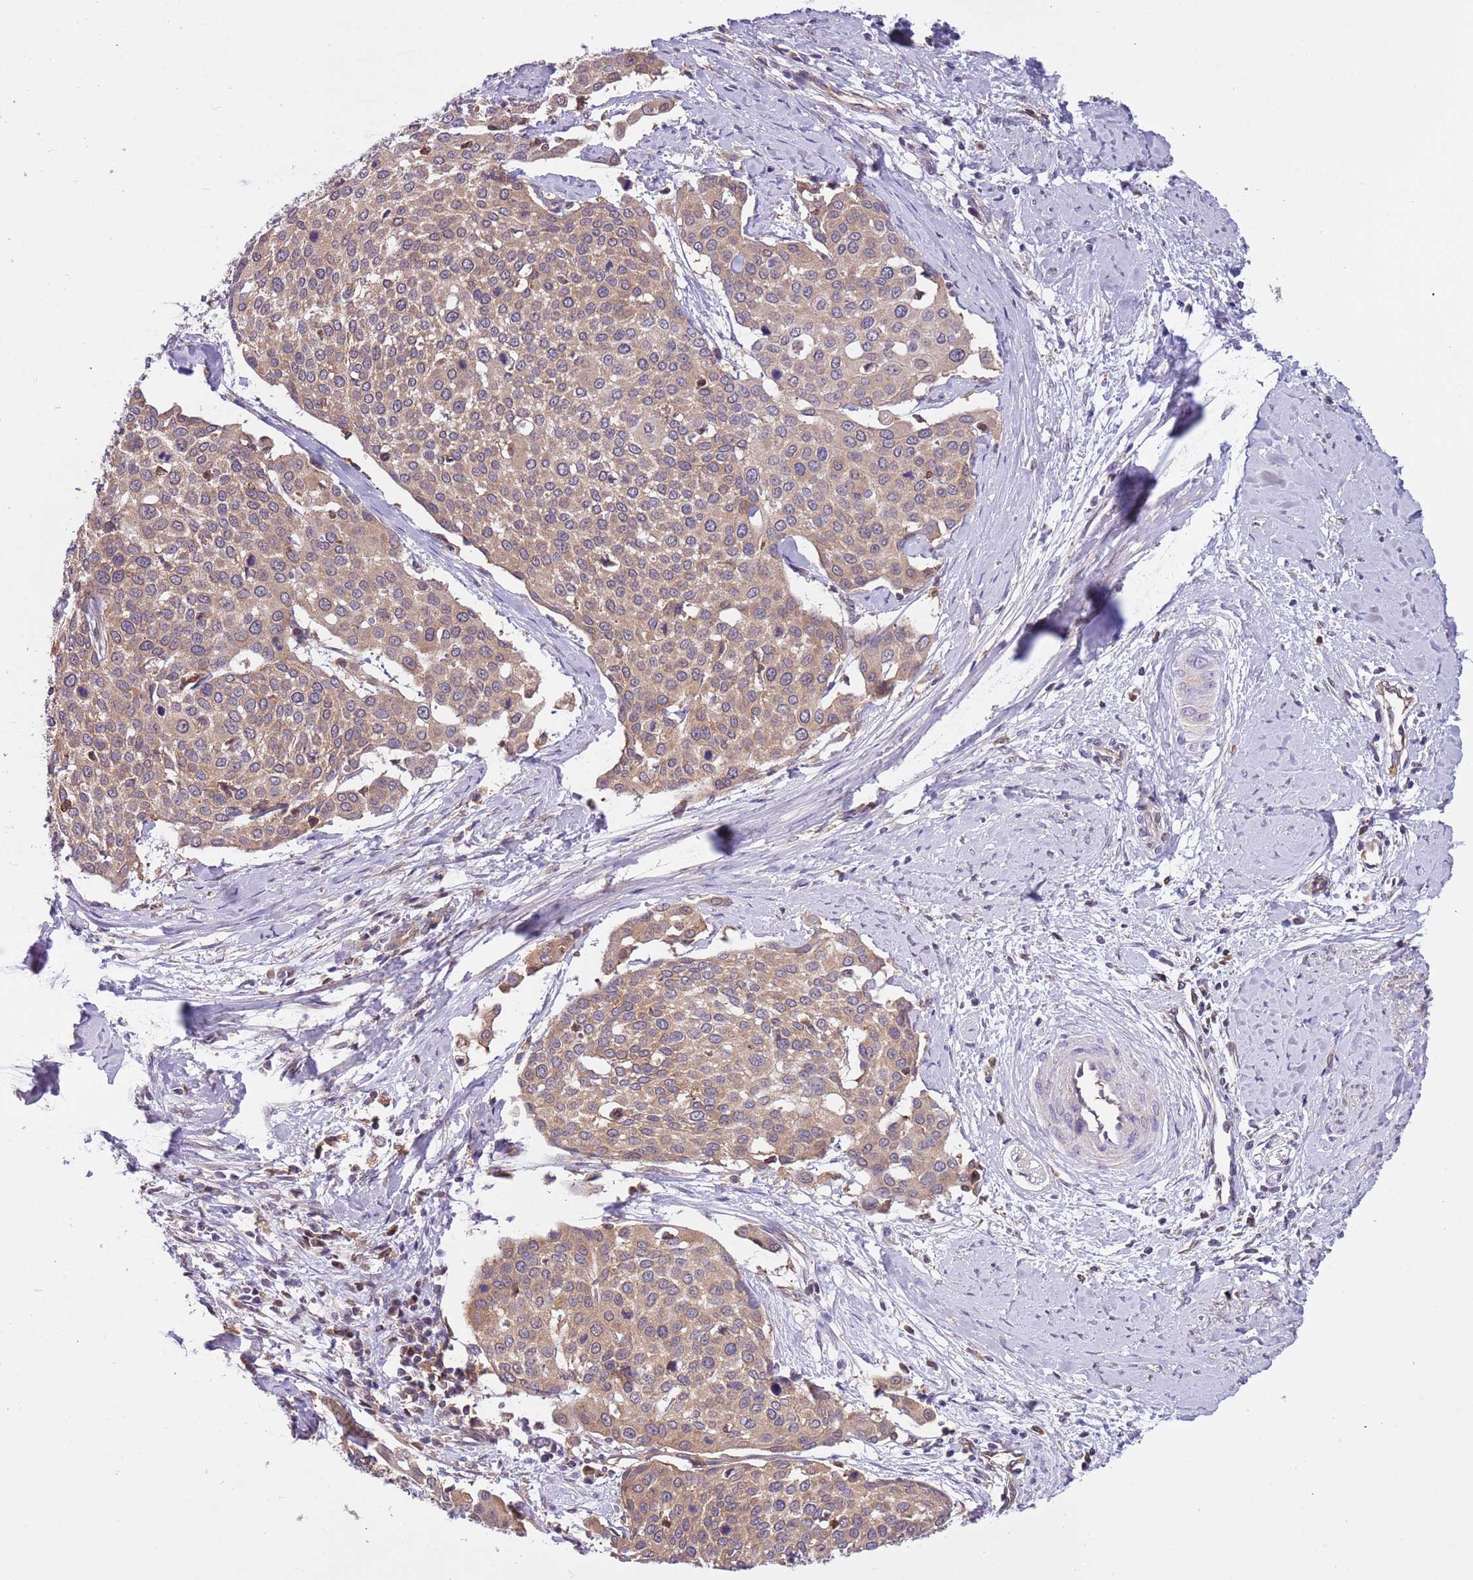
{"staining": {"intensity": "weak", "quantity": ">75%", "location": "cytoplasmic/membranous"}, "tissue": "cervical cancer", "cell_type": "Tumor cells", "image_type": "cancer", "snomed": [{"axis": "morphology", "description": "Squamous cell carcinoma, NOS"}, {"axis": "topography", "description": "Cervix"}], "caption": "Immunohistochemical staining of human squamous cell carcinoma (cervical) exhibits weak cytoplasmic/membranous protein expression in about >75% of tumor cells.", "gene": "STIP1", "patient": {"sex": "female", "age": 44}}